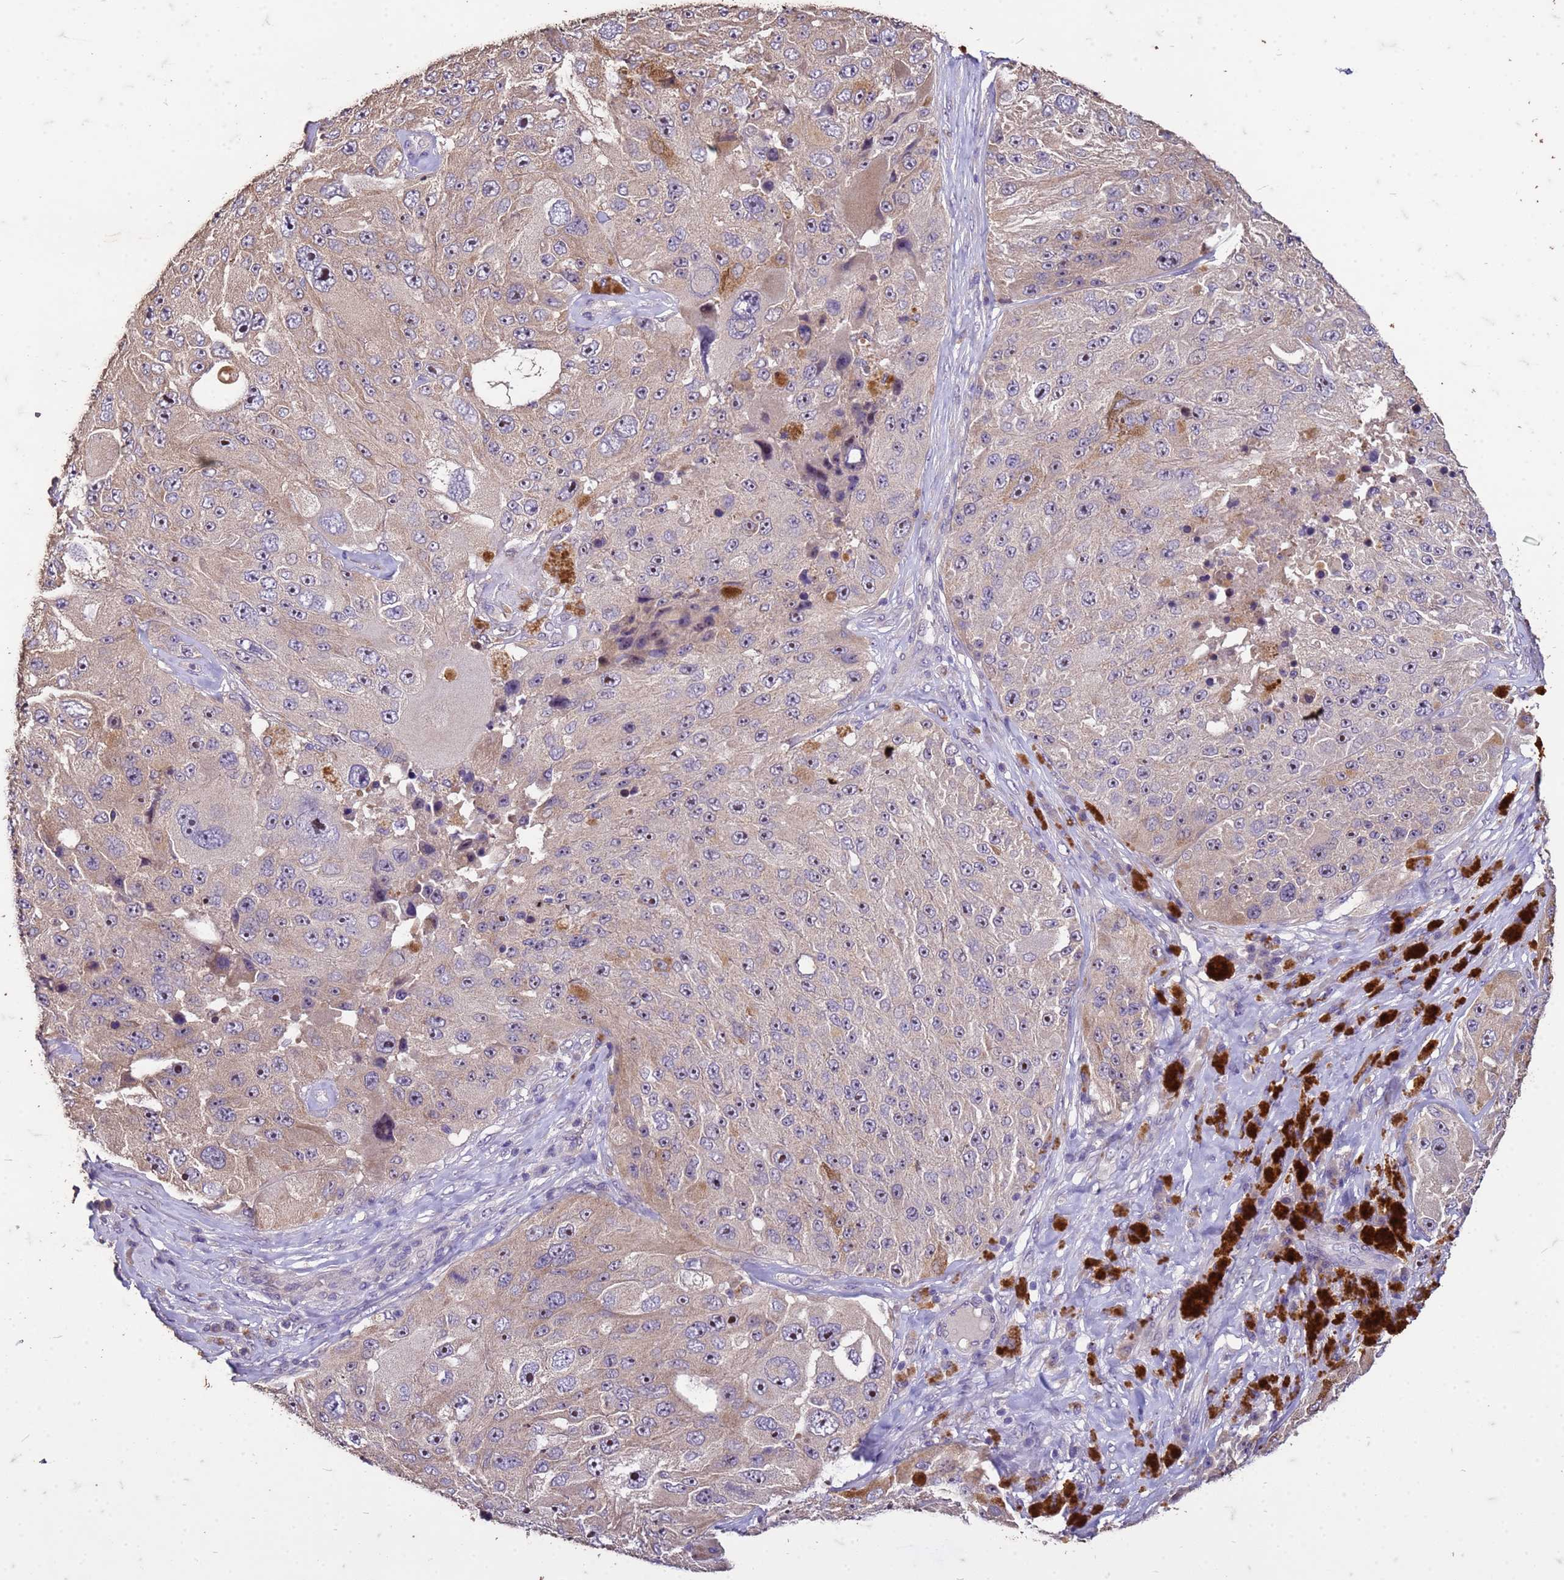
{"staining": {"intensity": "moderate", "quantity": "<25%", "location": "nuclear"}, "tissue": "melanoma", "cell_type": "Tumor cells", "image_type": "cancer", "snomed": [{"axis": "morphology", "description": "Malignant melanoma, Metastatic site"}, {"axis": "topography", "description": "Lymph node"}], "caption": "About <25% of tumor cells in malignant melanoma (metastatic site) reveal moderate nuclear protein staining as visualized by brown immunohistochemical staining.", "gene": "FAM184B", "patient": {"sex": "male", "age": 62}}